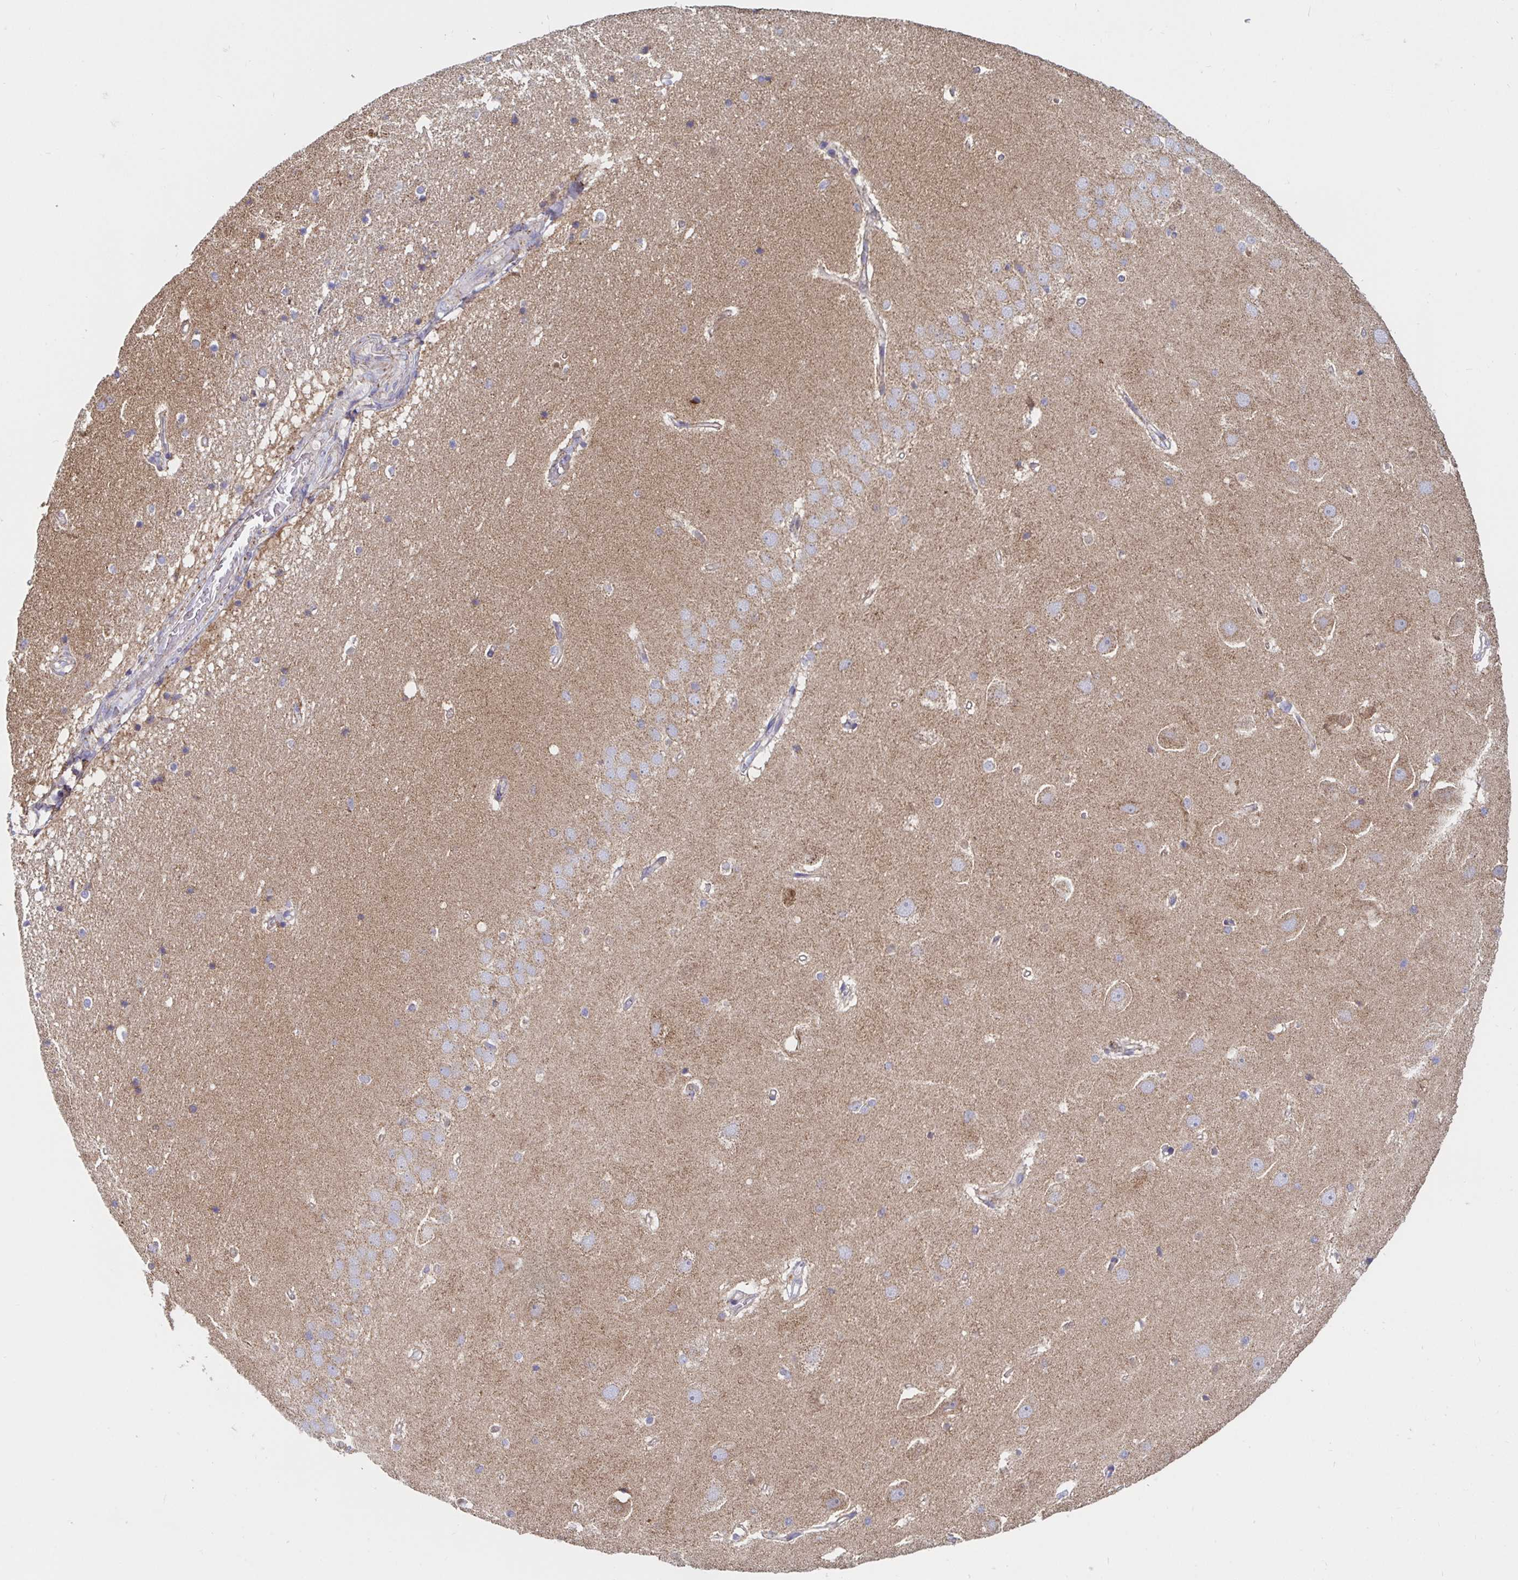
{"staining": {"intensity": "weak", "quantity": "<25%", "location": "cytoplasmic/membranous"}, "tissue": "hippocampus", "cell_type": "Glial cells", "image_type": "normal", "snomed": [{"axis": "morphology", "description": "Normal tissue, NOS"}, {"axis": "topography", "description": "Hippocampus"}], "caption": "This is an IHC photomicrograph of normal human hippocampus. There is no staining in glial cells.", "gene": "PRDX3", "patient": {"sex": "male", "age": 63}}